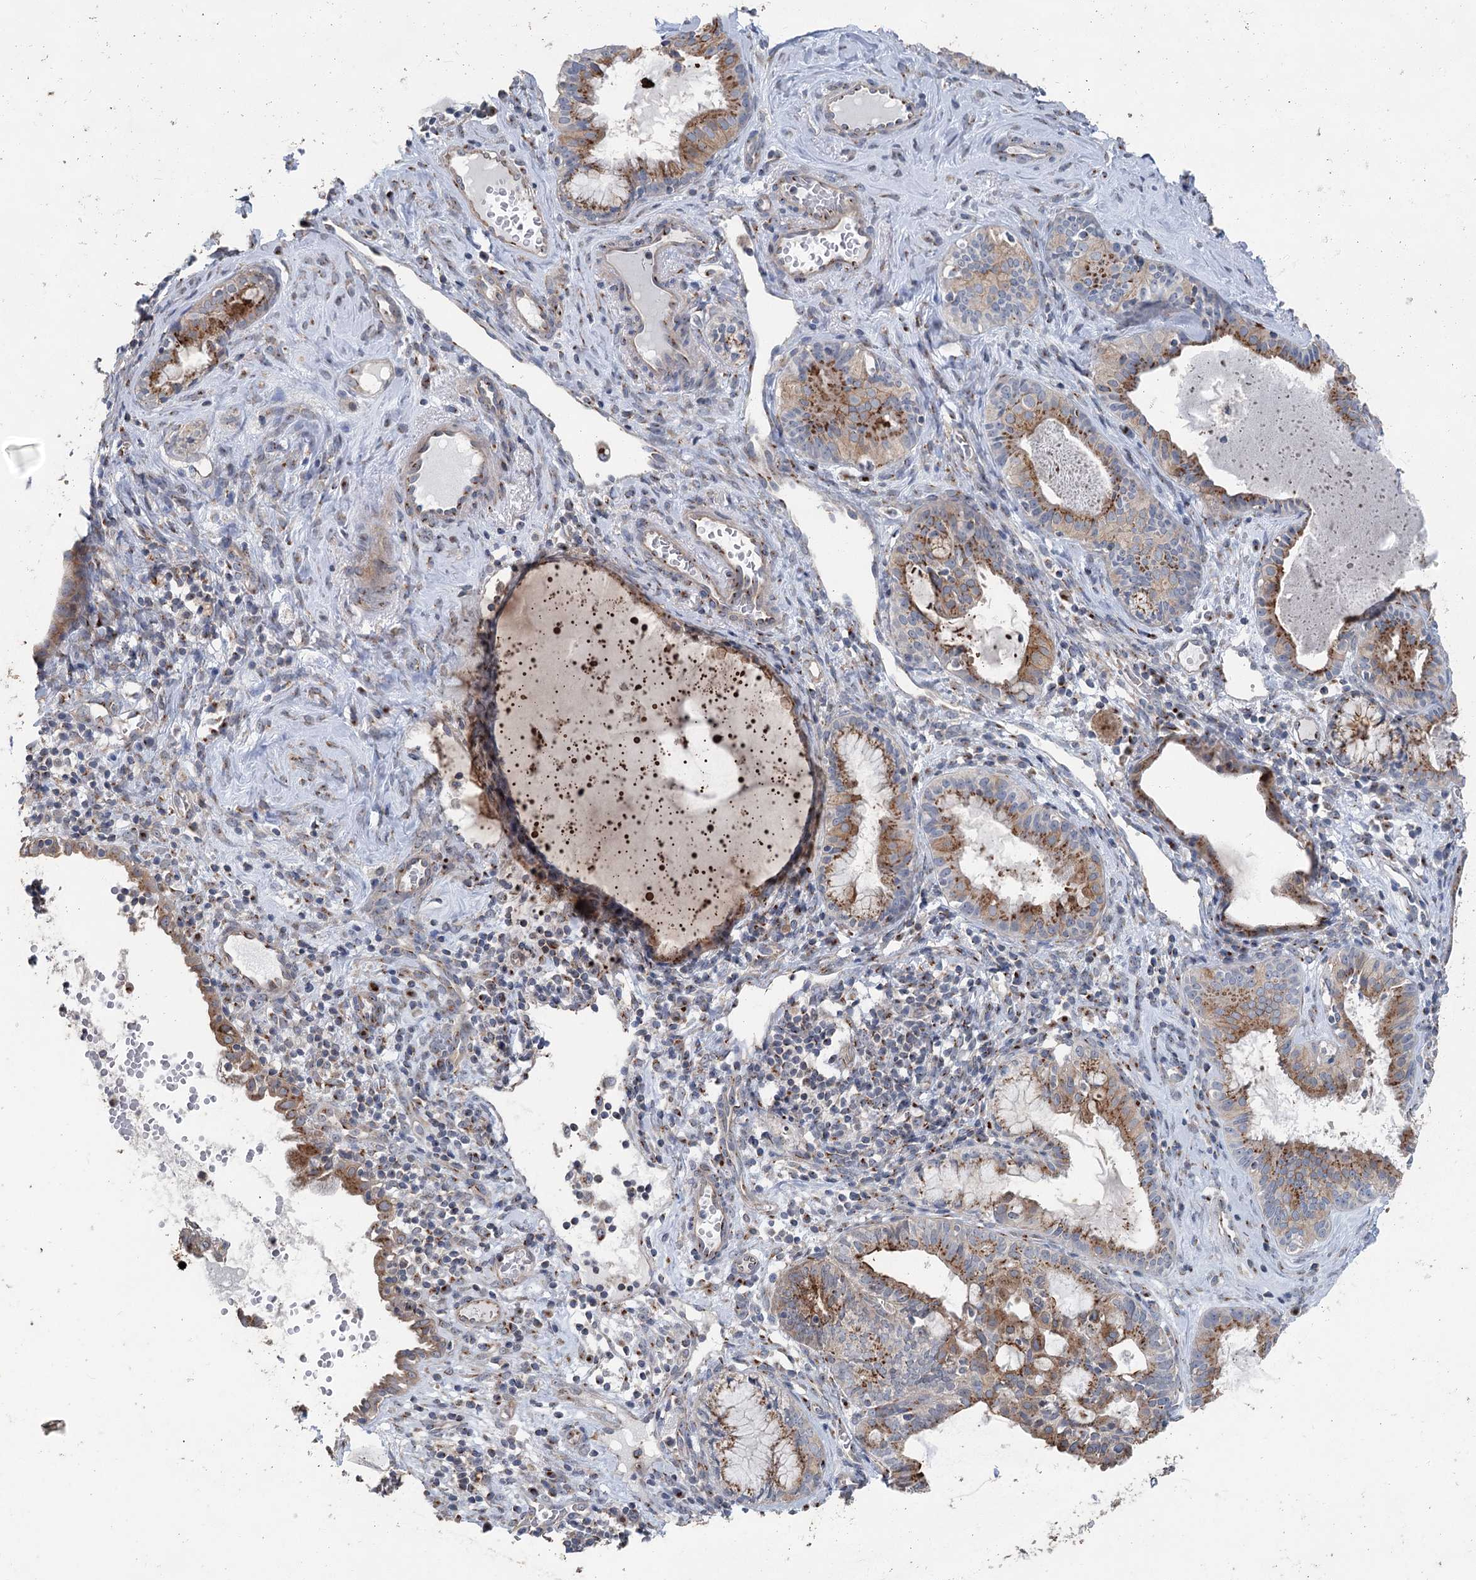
{"staining": {"intensity": "strong", "quantity": "25%-75%", "location": "cytoplasmic/membranous"}, "tissue": "endometrial cancer", "cell_type": "Tumor cells", "image_type": "cancer", "snomed": [{"axis": "morphology", "description": "Adenocarcinoma, NOS"}, {"axis": "topography", "description": "Endometrium"}], "caption": "The micrograph demonstrates staining of endometrial adenocarcinoma, revealing strong cytoplasmic/membranous protein expression (brown color) within tumor cells.", "gene": "ITIH5", "patient": {"sex": "female", "age": 79}}